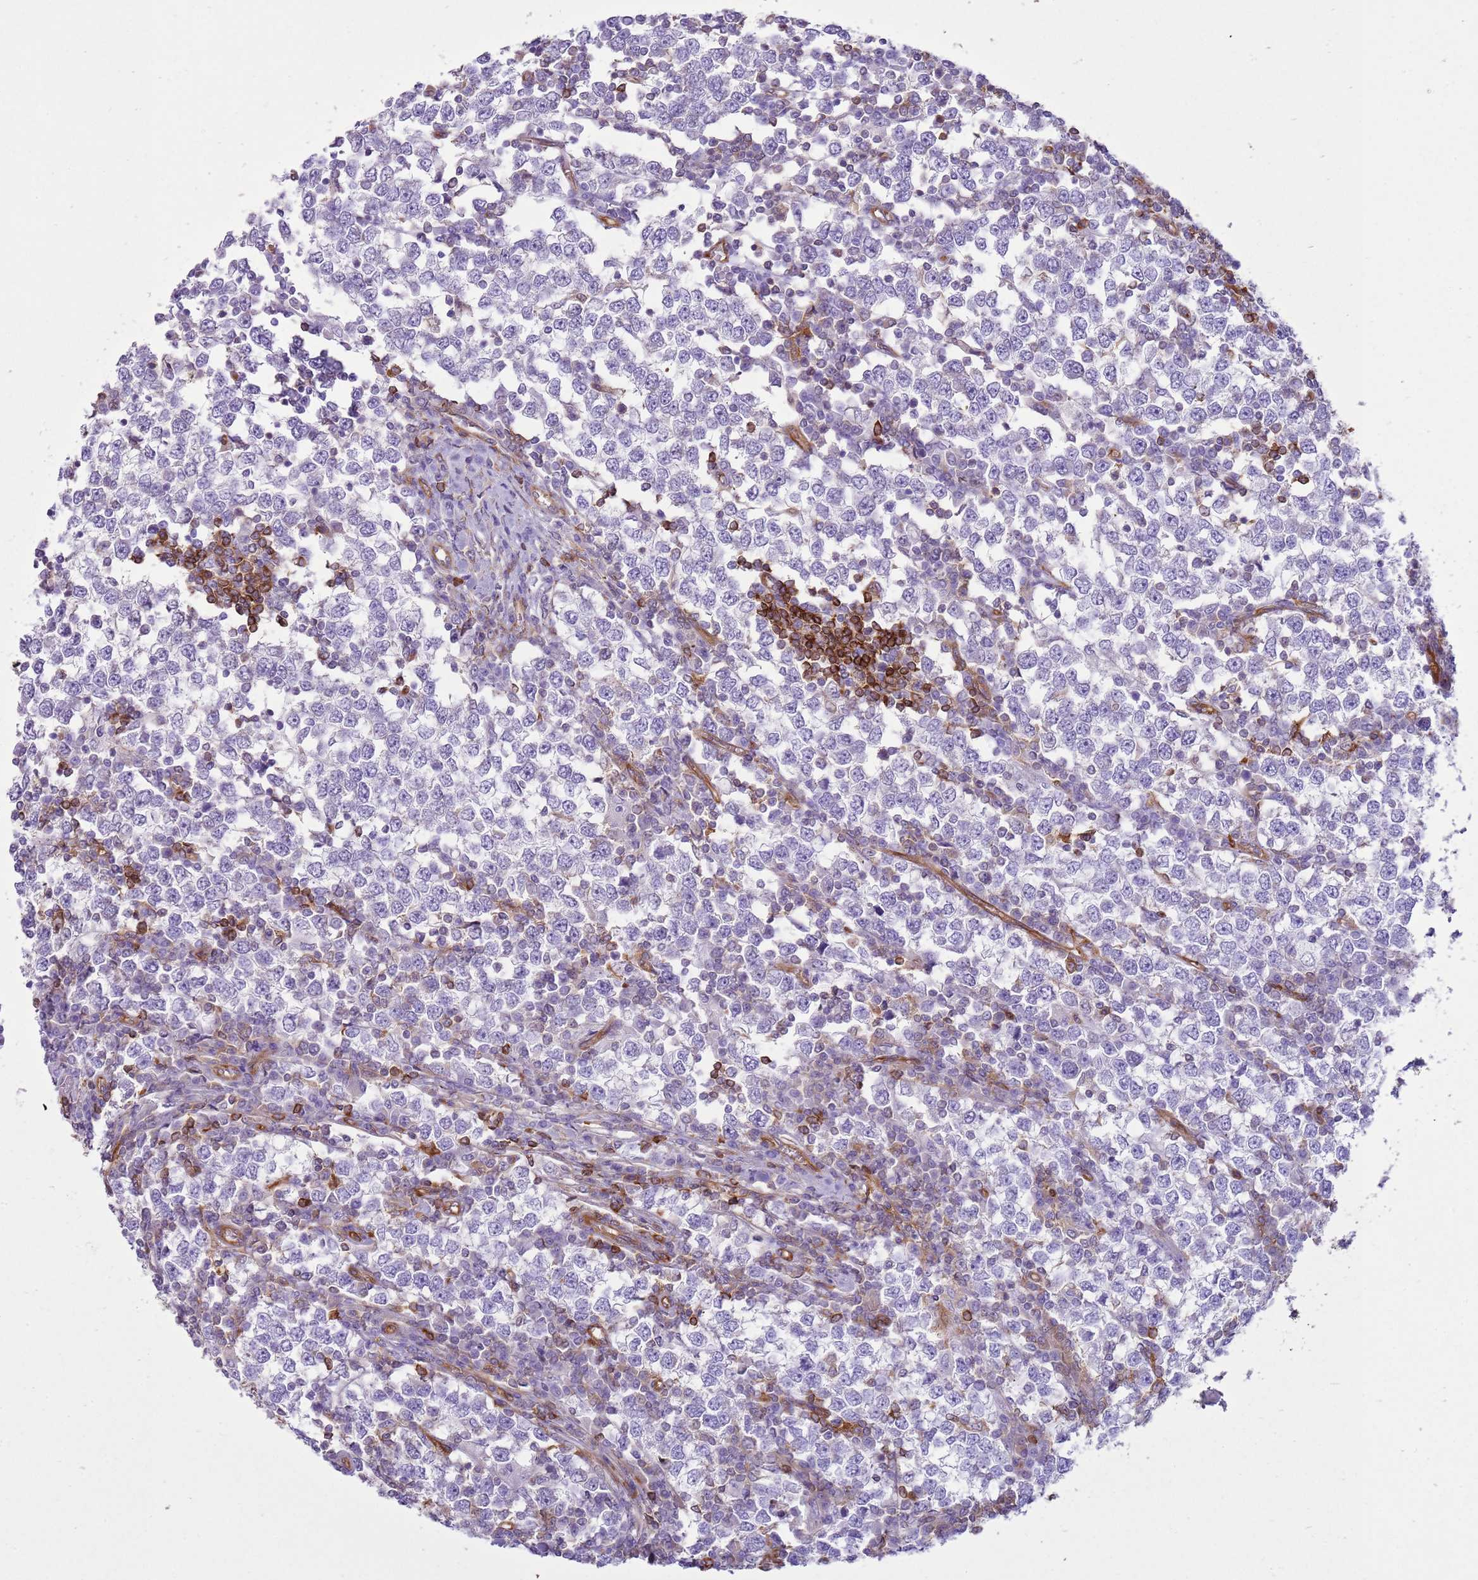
{"staining": {"intensity": "negative", "quantity": "none", "location": "none"}, "tissue": "testis cancer", "cell_type": "Tumor cells", "image_type": "cancer", "snomed": [{"axis": "morphology", "description": "Seminoma, NOS"}, {"axis": "topography", "description": "Testis"}], "caption": "Tumor cells are negative for brown protein staining in testis seminoma.", "gene": "SNX21", "patient": {"sex": "male", "age": 65}}